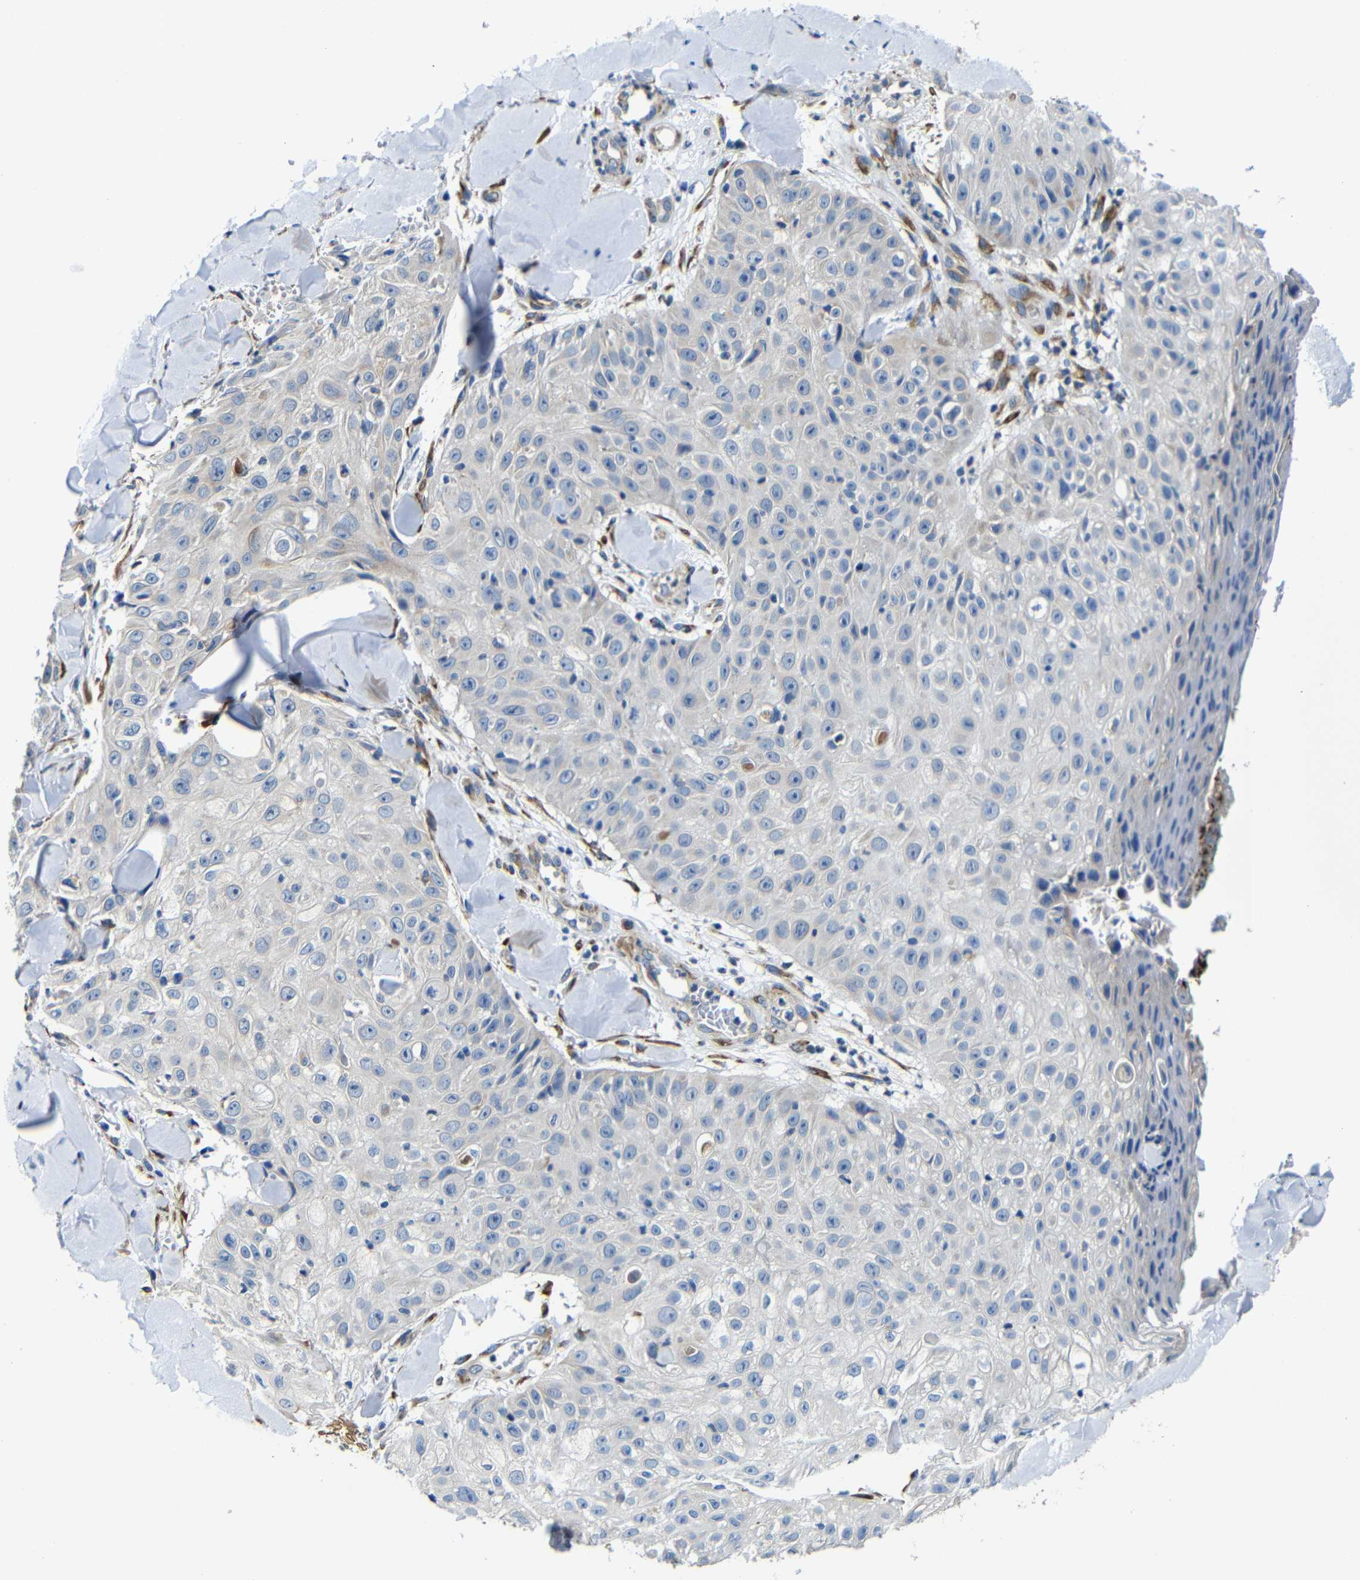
{"staining": {"intensity": "negative", "quantity": "none", "location": "none"}, "tissue": "skin cancer", "cell_type": "Tumor cells", "image_type": "cancer", "snomed": [{"axis": "morphology", "description": "Squamous cell carcinoma, NOS"}, {"axis": "topography", "description": "Skin"}], "caption": "Immunohistochemistry of skin cancer exhibits no staining in tumor cells.", "gene": "FKBP14", "patient": {"sex": "male", "age": 86}}